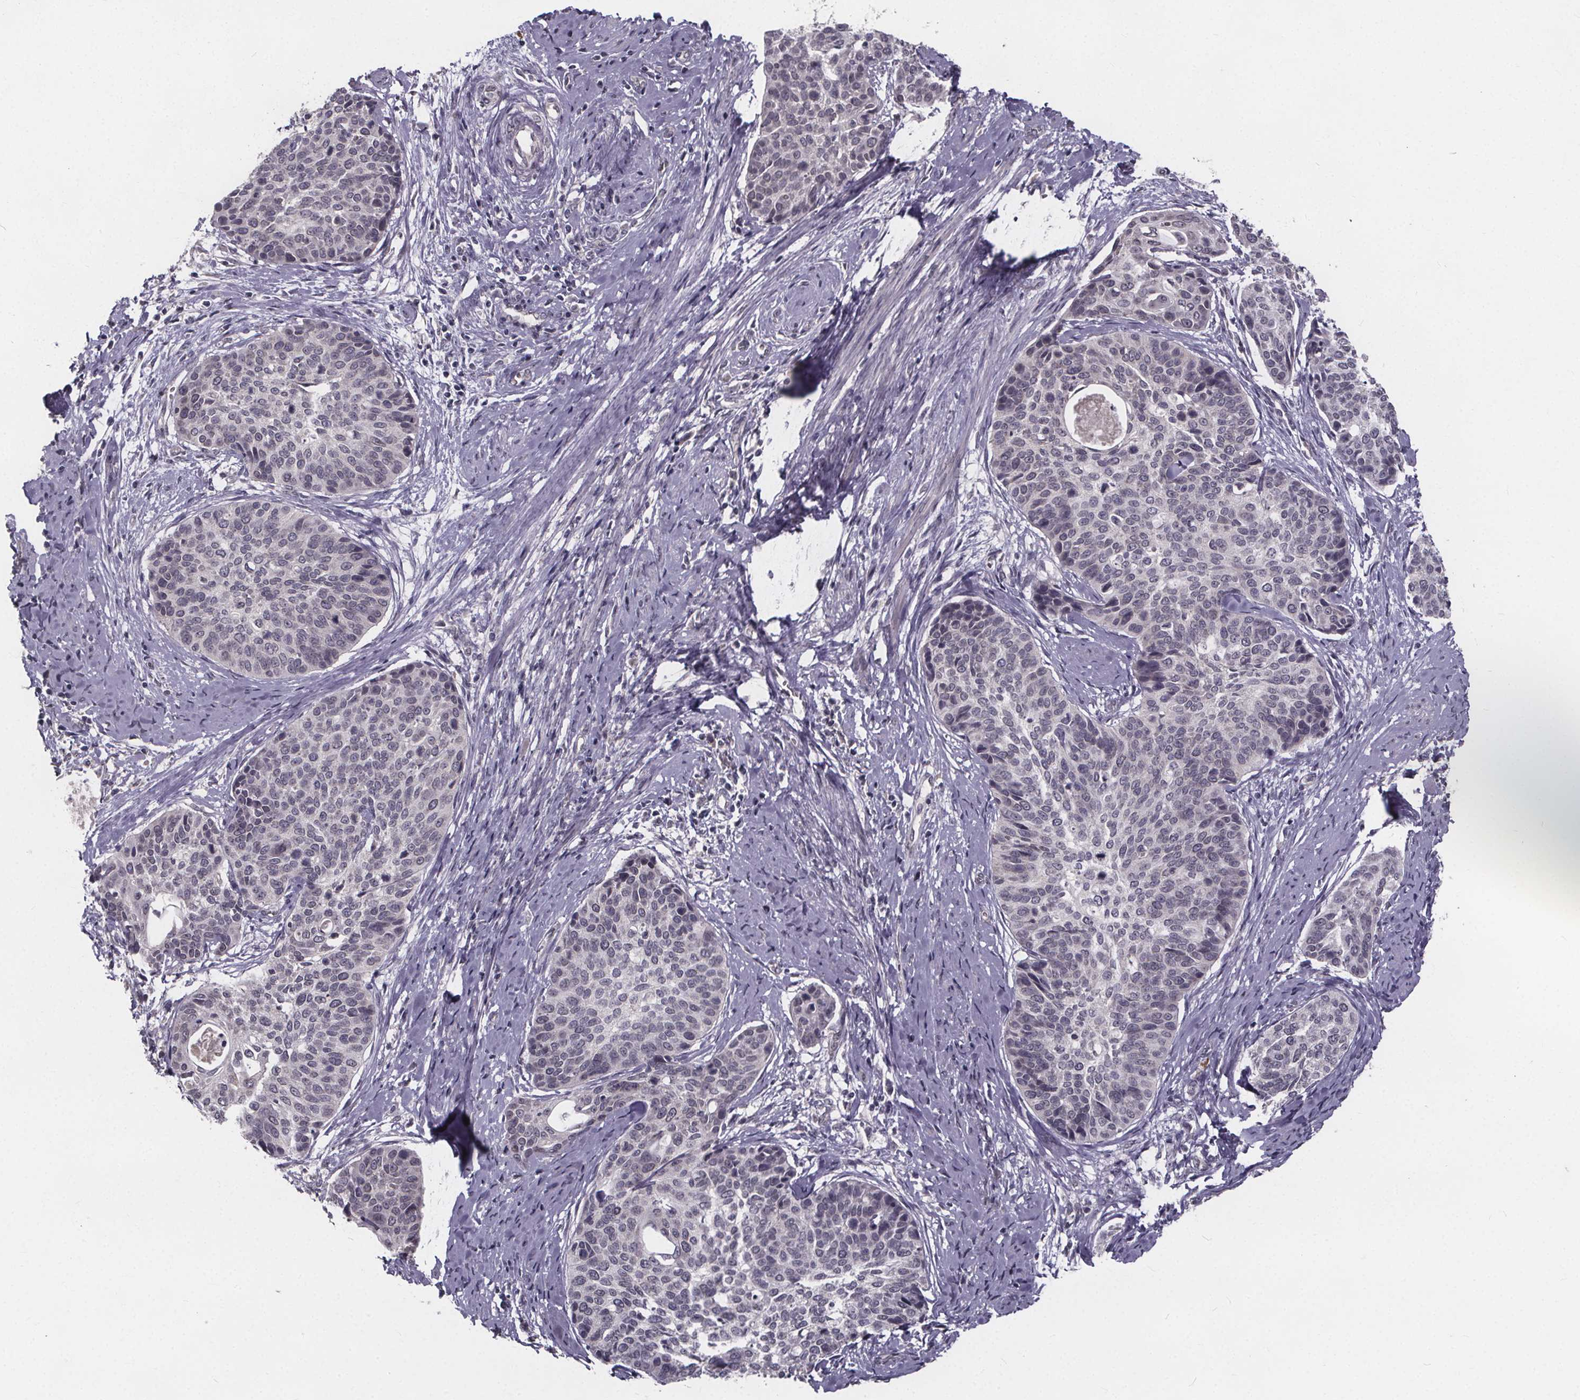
{"staining": {"intensity": "negative", "quantity": "none", "location": "none"}, "tissue": "cervical cancer", "cell_type": "Tumor cells", "image_type": "cancer", "snomed": [{"axis": "morphology", "description": "Squamous cell carcinoma, NOS"}, {"axis": "topography", "description": "Cervix"}], "caption": "High magnification brightfield microscopy of cervical cancer stained with DAB (brown) and counterstained with hematoxylin (blue): tumor cells show no significant staining. The staining is performed using DAB brown chromogen with nuclei counter-stained in using hematoxylin.", "gene": "FAM181B", "patient": {"sex": "female", "age": 69}}